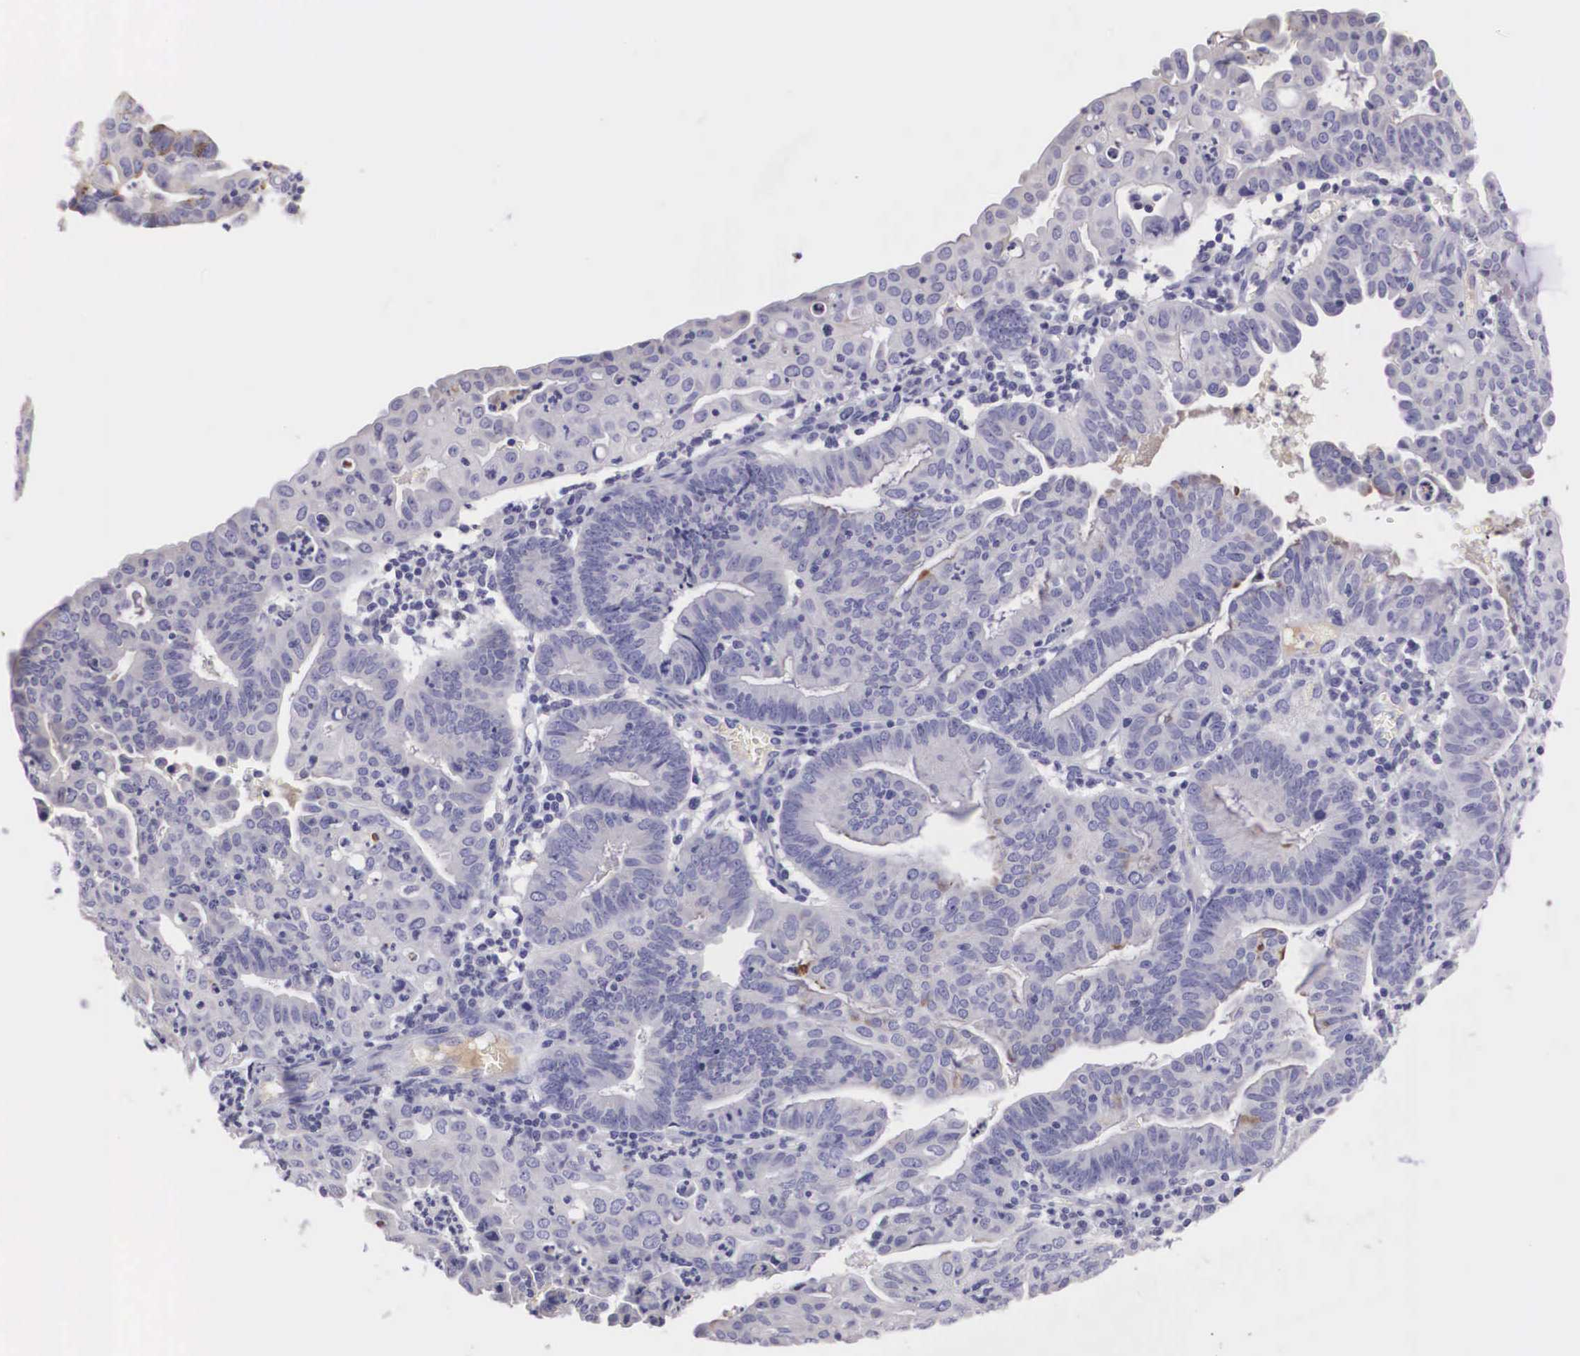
{"staining": {"intensity": "moderate", "quantity": "<25%", "location": "cytoplasmic/membranous"}, "tissue": "endometrial cancer", "cell_type": "Tumor cells", "image_type": "cancer", "snomed": [{"axis": "morphology", "description": "Adenocarcinoma, NOS"}, {"axis": "topography", "description": "Endometrium"}], "caption": "A photomicrograph showing moderate cytoplasmic/membranous expression in about <25% of tumor cells in endometrial adenocarcinoma, as visualized by brown immunohistochemical staining.", "gene": "CLU", "patient": {"sex": "female", "age": 60}}